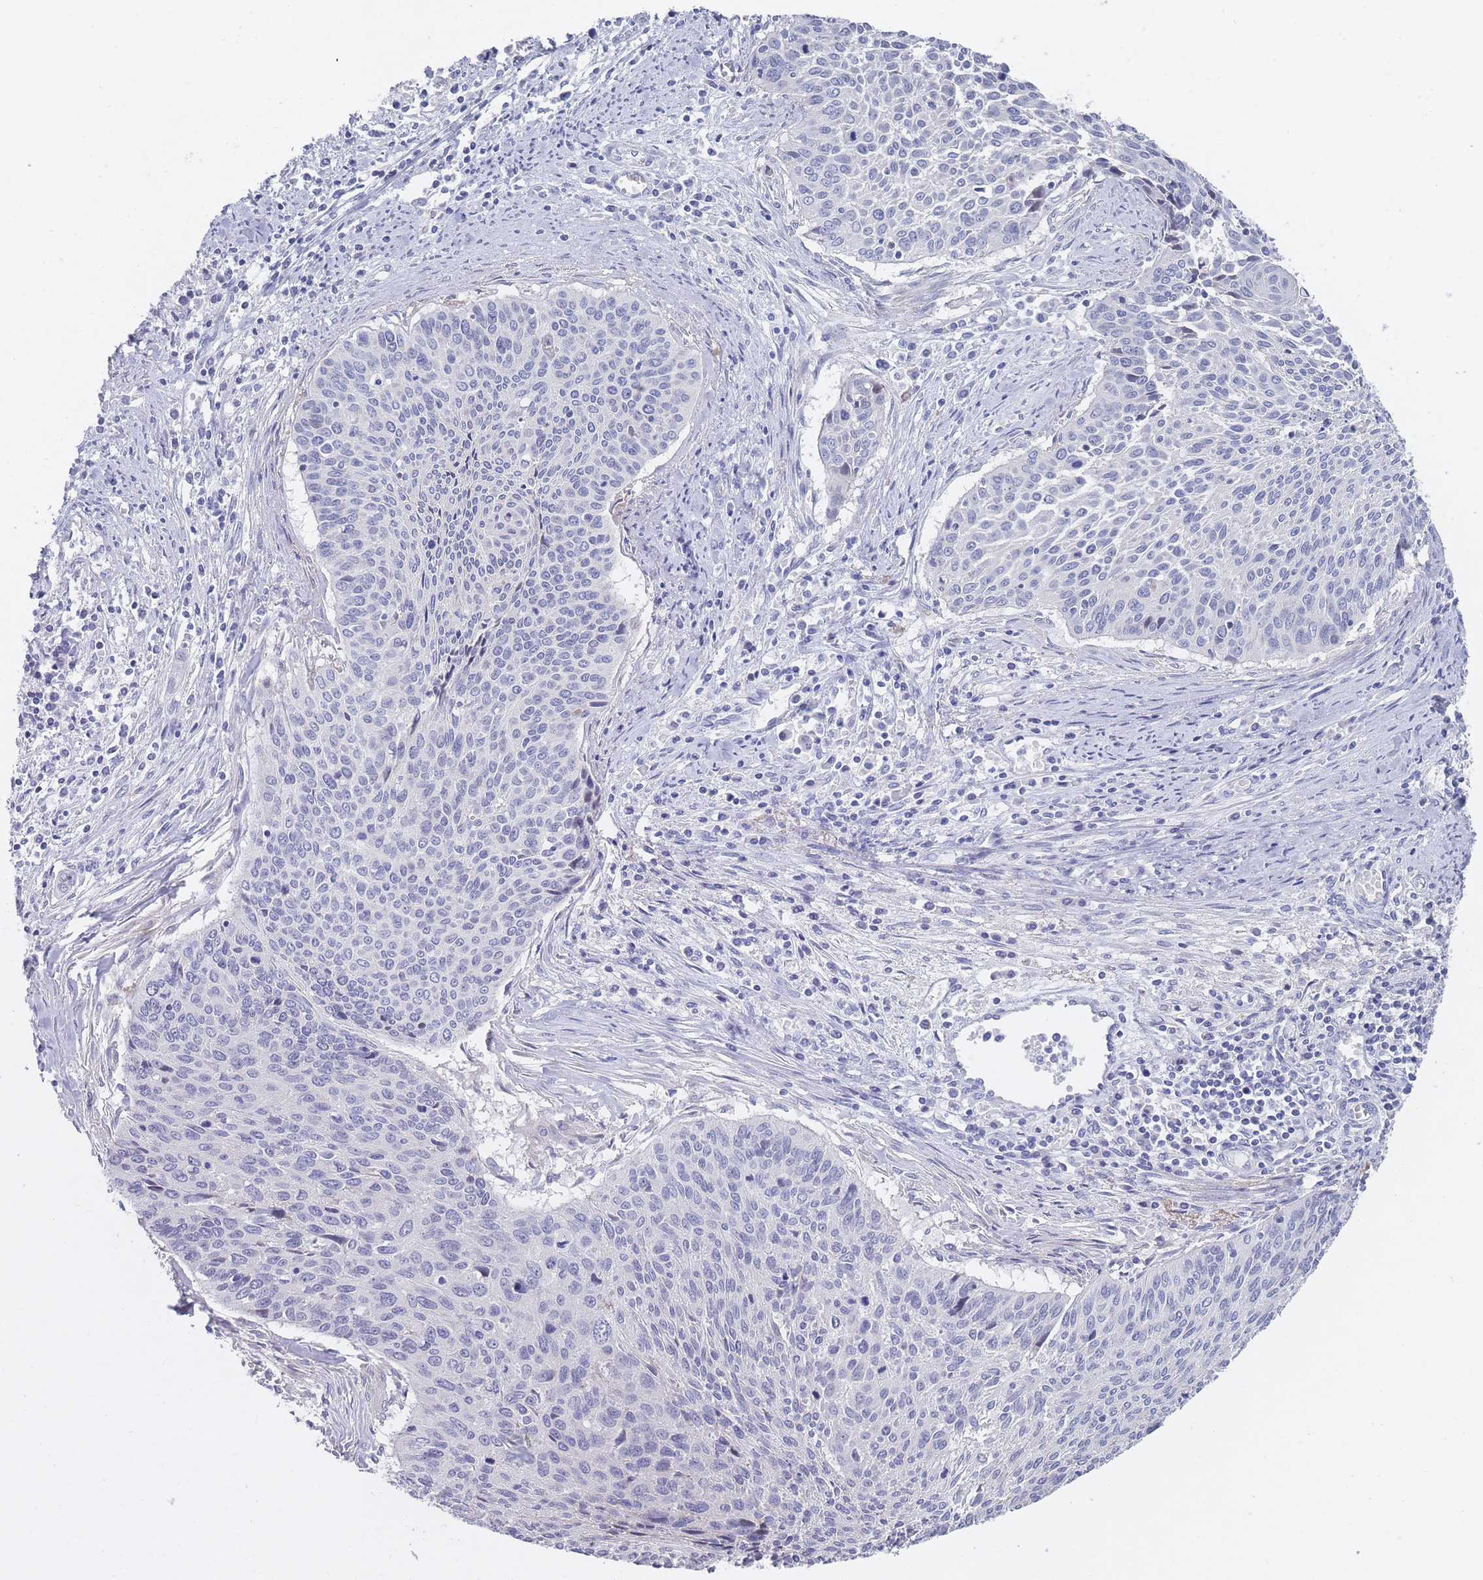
{"staining": {"intensity": "negative", "quantity": "none", "location": "none"}, "tissue": "cervical cancer", "cell_type": "Tumor cells", "image_type": "cancer", "snomed": [{"axis": "morphology", "description": "Squamous cell carcinoma, NOS"}, {"axis": "topography", "description": "Cervix"}], "caption": "The micrograph displays no significant positivity in tumor cells of cervical cancer. (DAB immunohistochemistry, high magnification).", "gene": "PIGU", "patient": {"sex": "female", "age": 55}}